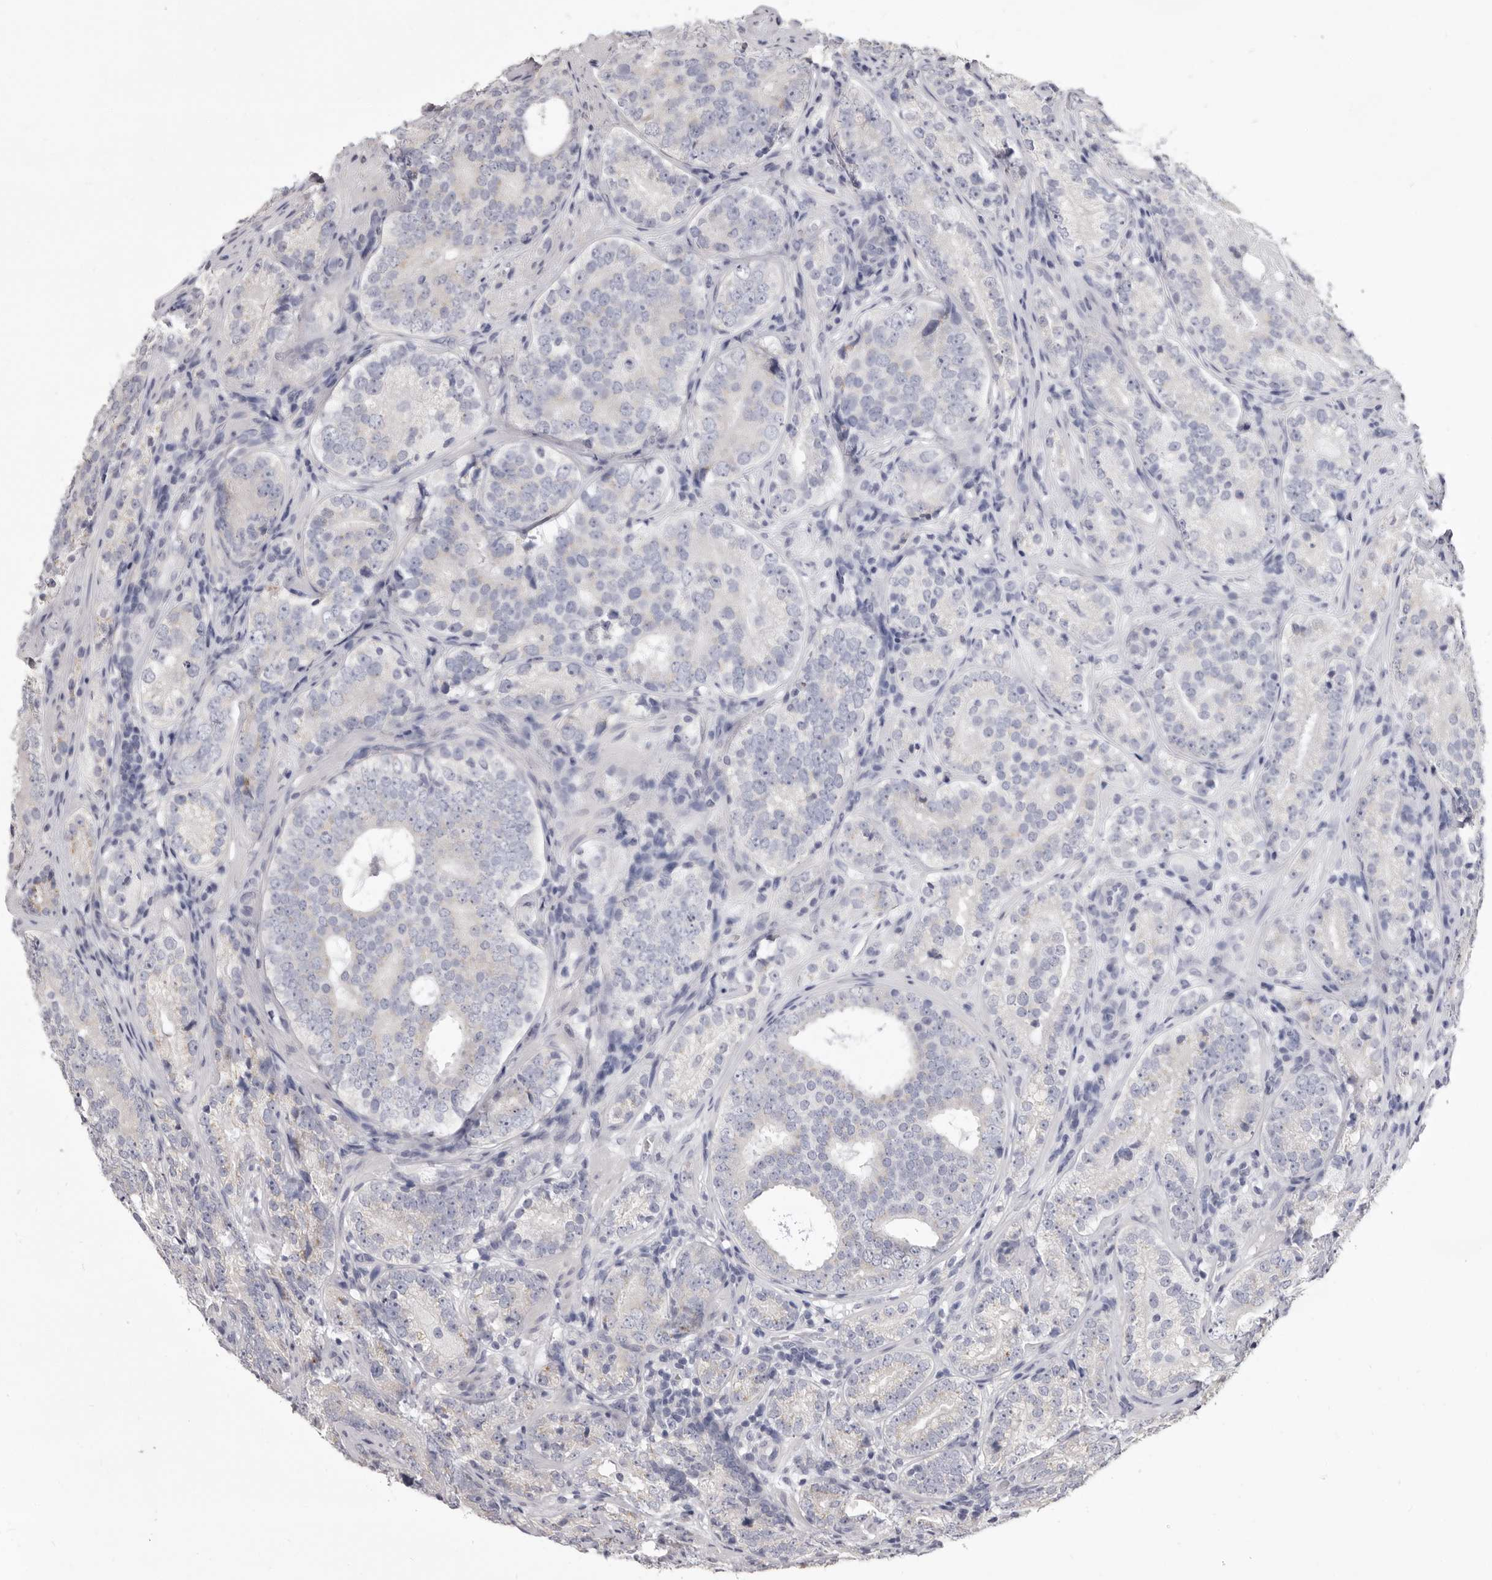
{"staining": {"intensity": "negative", "quantity": "none", "location": "none"}, "tissue": "prostate cancer", "cell_type": "Tumor cells", "image_type": "cancer", "snomed": [{"axis": "morphology", "description": "Adenocarcinoma, High grade"}, {"axis": "topography", "description": "Prostate"}], "caption": "Tumor cells show no significant staining in adenocarcinoma (high-grade) (prostate).", "gene": "TBC1D8B", "patient": {"sex": "male", "age": 56}}